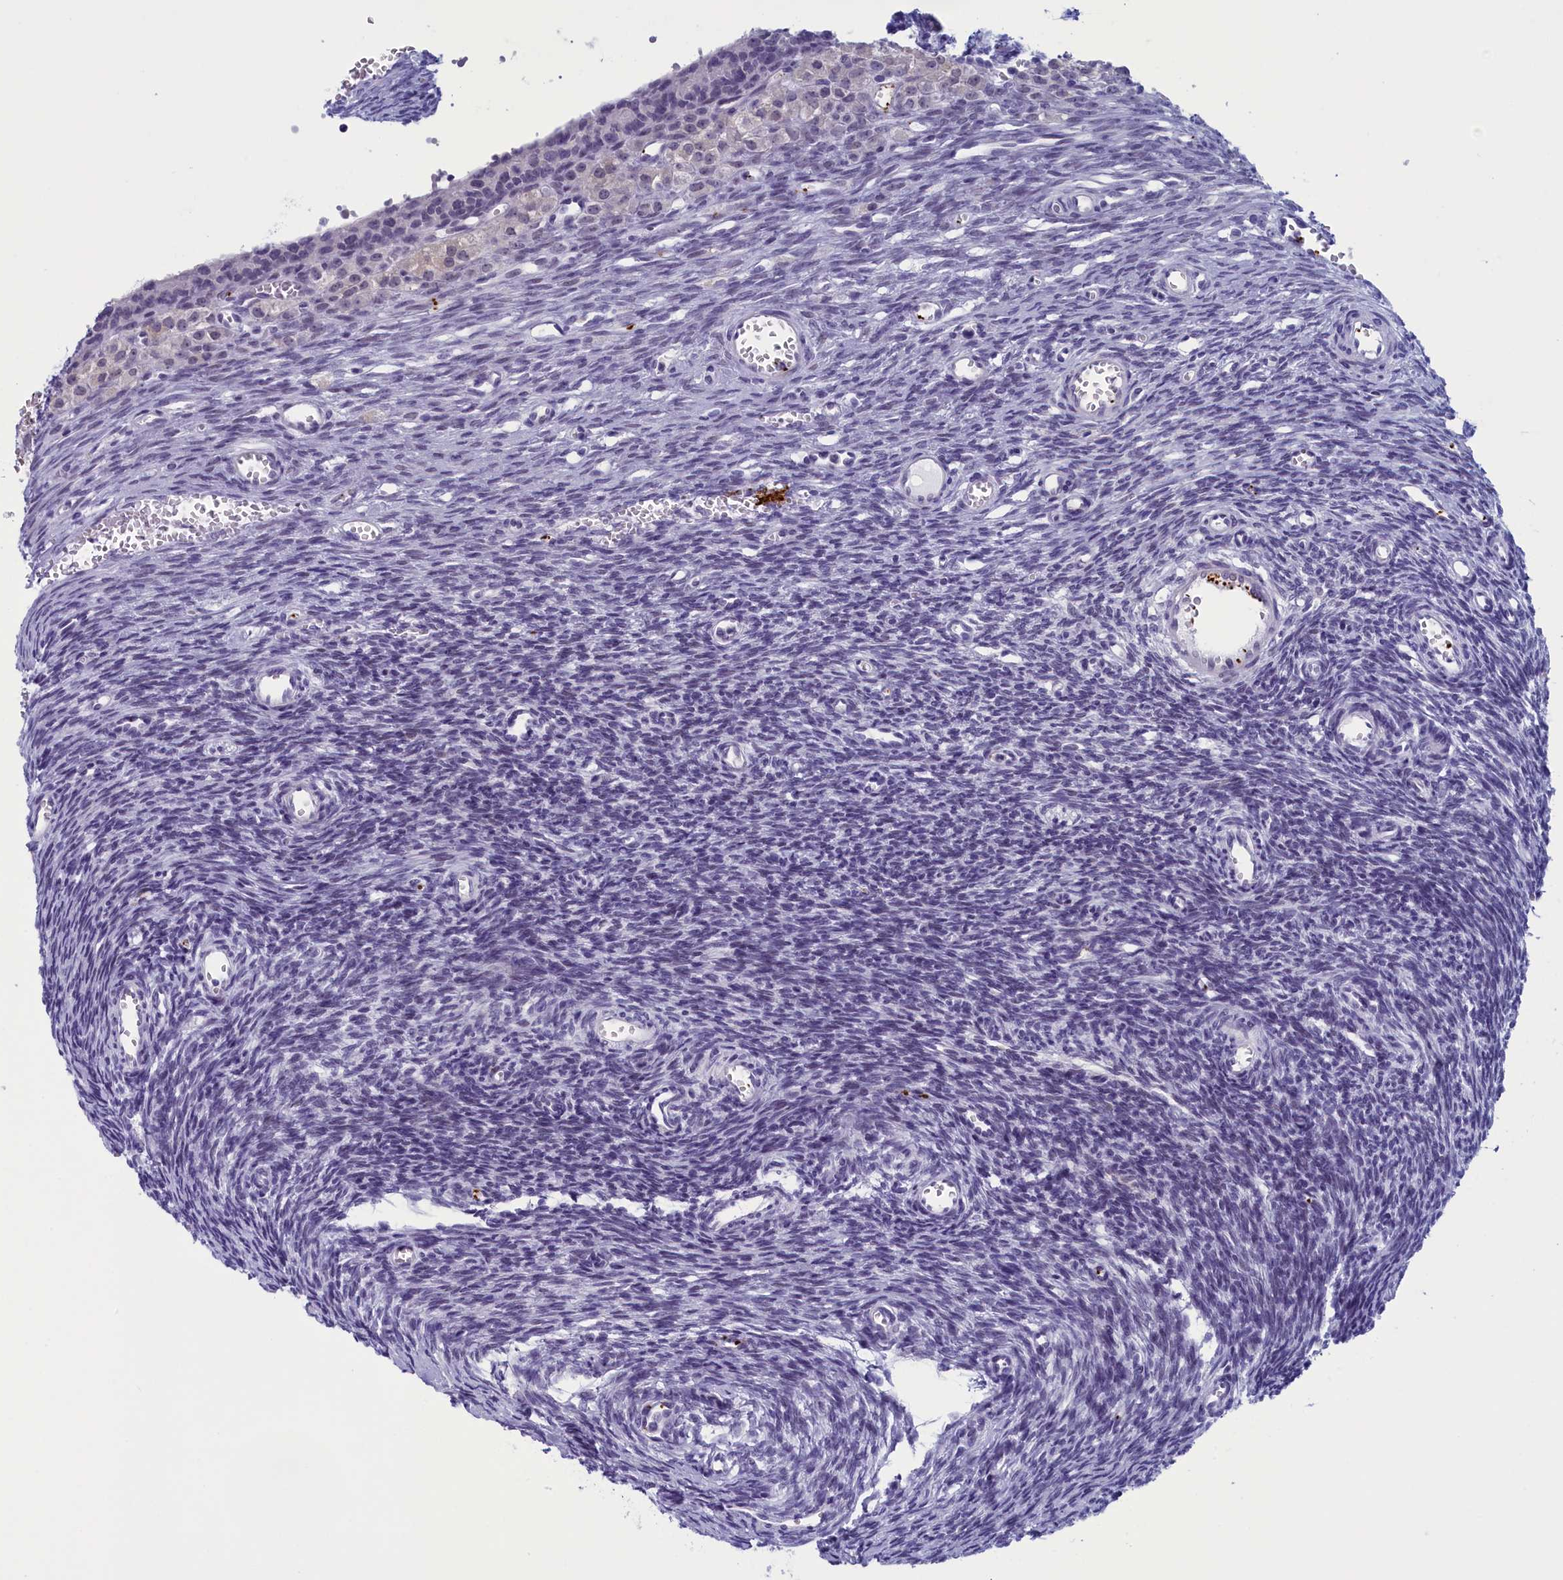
{"staining": {"intensity": "negative", "quantity": "none", "location": "none"}, "tissue": "ovary", "cell_type": "Ovarian stroma cells", "image_type": "normal", "snomed": [{"axis": "morphology", "description": "Normal tissue, NOS"}, {"axis": "topography", "description": "Ovary"}], "caption": "Micrograph shows no significant protein staining in ovarian stroma cells of unremarkable ovary. (DAB immunohistochemistry, high magnification).", "gene": "AIFM2", "patient": {"sex": "female", "age": 39}}